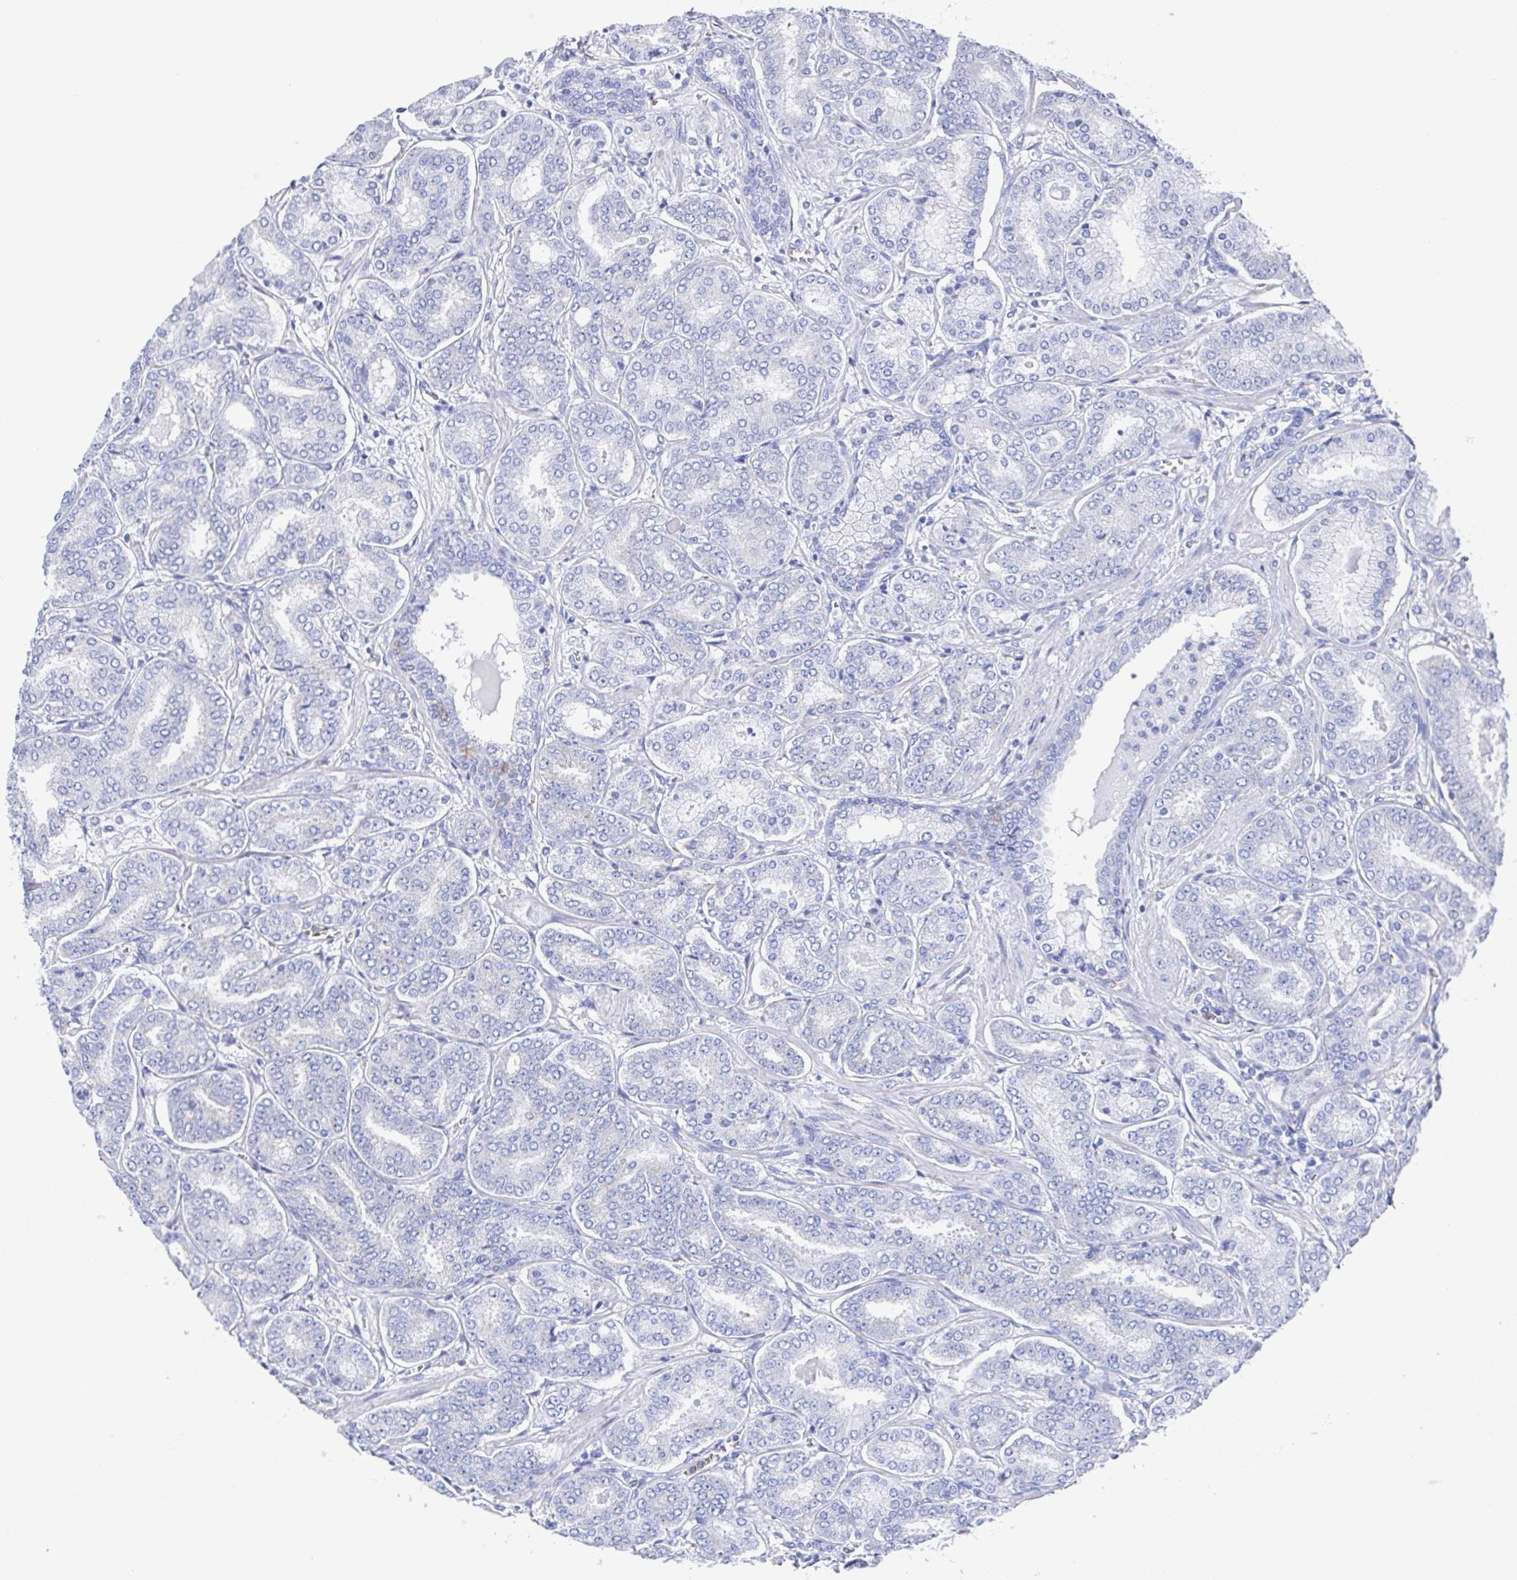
{"staining": {"intensity": "negative", "quantity": "none", "location": "none"}, "tissue": "prostate cancer", "cell_type": "Tumor cells", "image_type": "cancer", "snomed": [{"axis": "morphology", "description": "Adenocarcinoma, High grade"}, {"axis": "topography", "description": "Prostate"}], "caption": "High power microscopy image of an immunohistochemistry micrograph of prostate cancer, revealing no significant expression in tumor cells. (DAB IHC, high magnification).", "gene": "FCGR3A", "patient": {"sex": "male", "age": 72}}